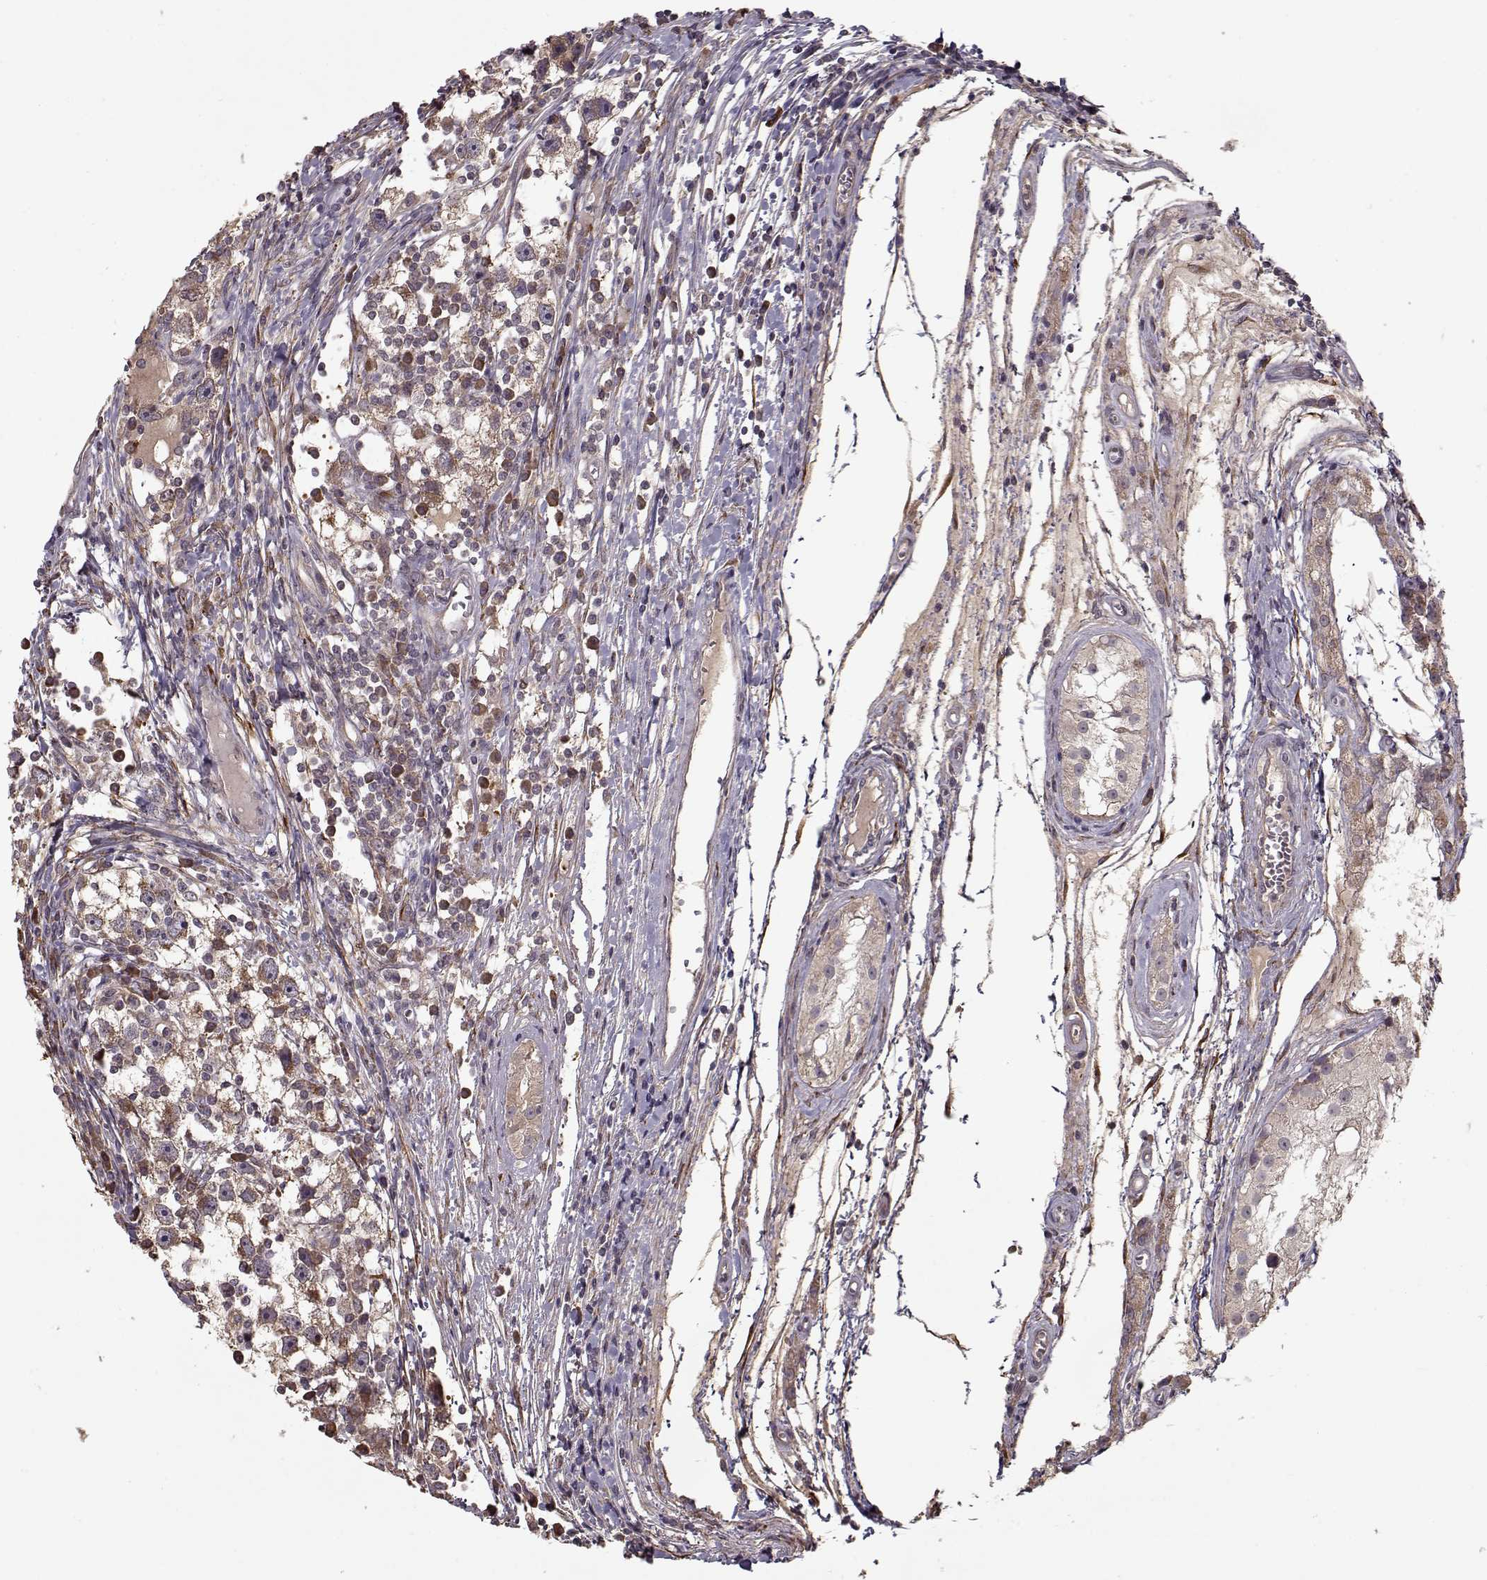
{"staining": {"intensity": "moderate", "quantity": ">75%", "location": "cytoplasmic/membranous"}, "tissue": "testis cancer", "cell_type": "Tumor cells", "image_type": "cancer", "snomed": [{"axis": "morphology", "description": "Seminoma, NOS"}, {"axis": "topography", "description": "Testis"}], "caption": "Immunohistochemistry of human testis cancer (seminoma) shows medium levels of moderate cytoplasmic/membranous staining in about >75% of tumor cells.", "gene": "IMMP1L", "patient": {"sex": "male", "age": 30}}